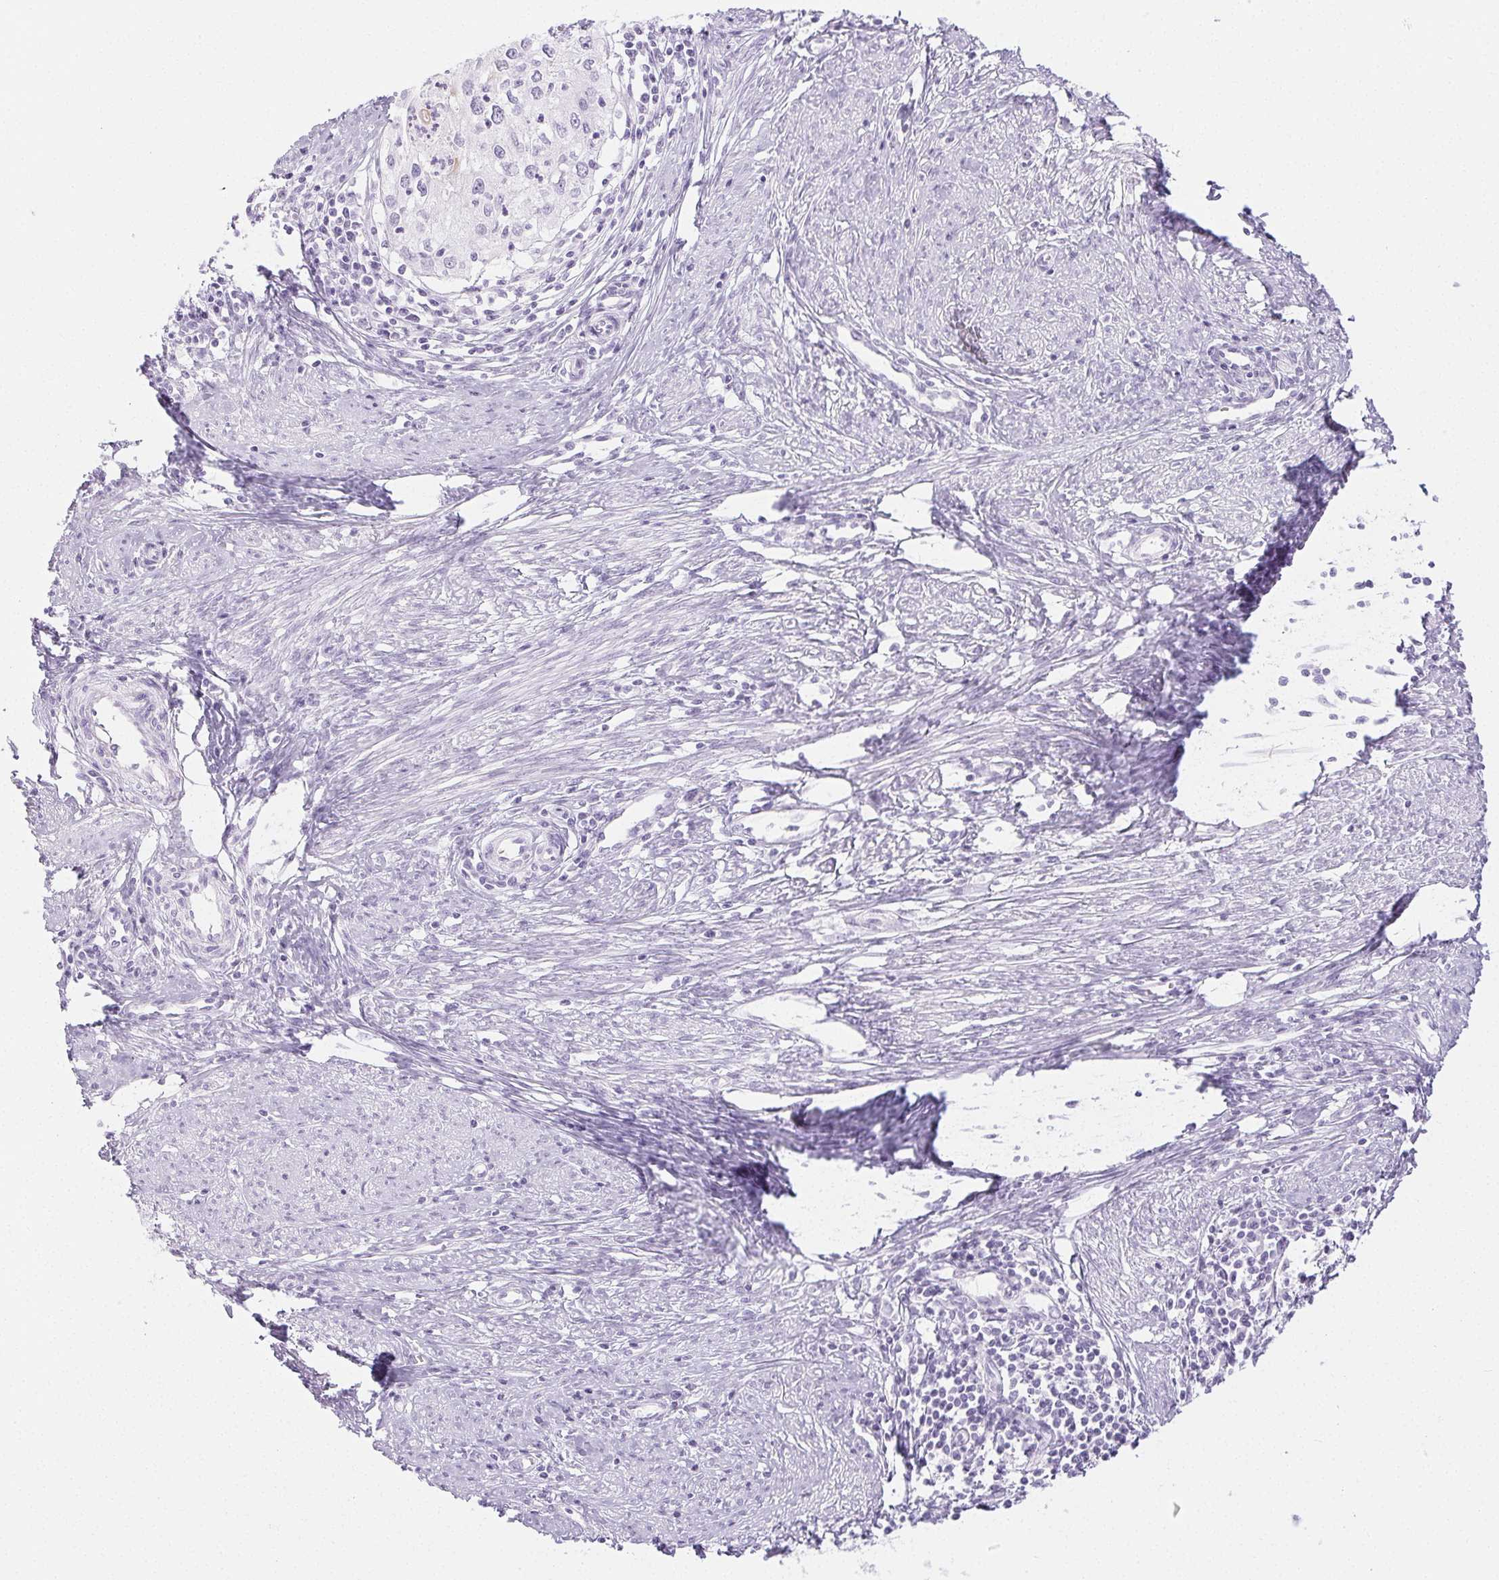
{"staining": {"intensity": "negative", "quantity": "none", "location": "none"}, "tissue": "cervical cancer", "cell_type": "Tumor cells", "image_type": "cancer", "snomed": [{"axis": "morphology", "description": "Squamous cell carcinoma, NOS"}, {"axis": "topography", "description": "Cervix"}], "caption": "A micrograph of cervical cancer stained for a protein demonstrates no brown staining in tumor cells.", "gene": "PI3", "patient": {"sex": "female", "age": 40}}